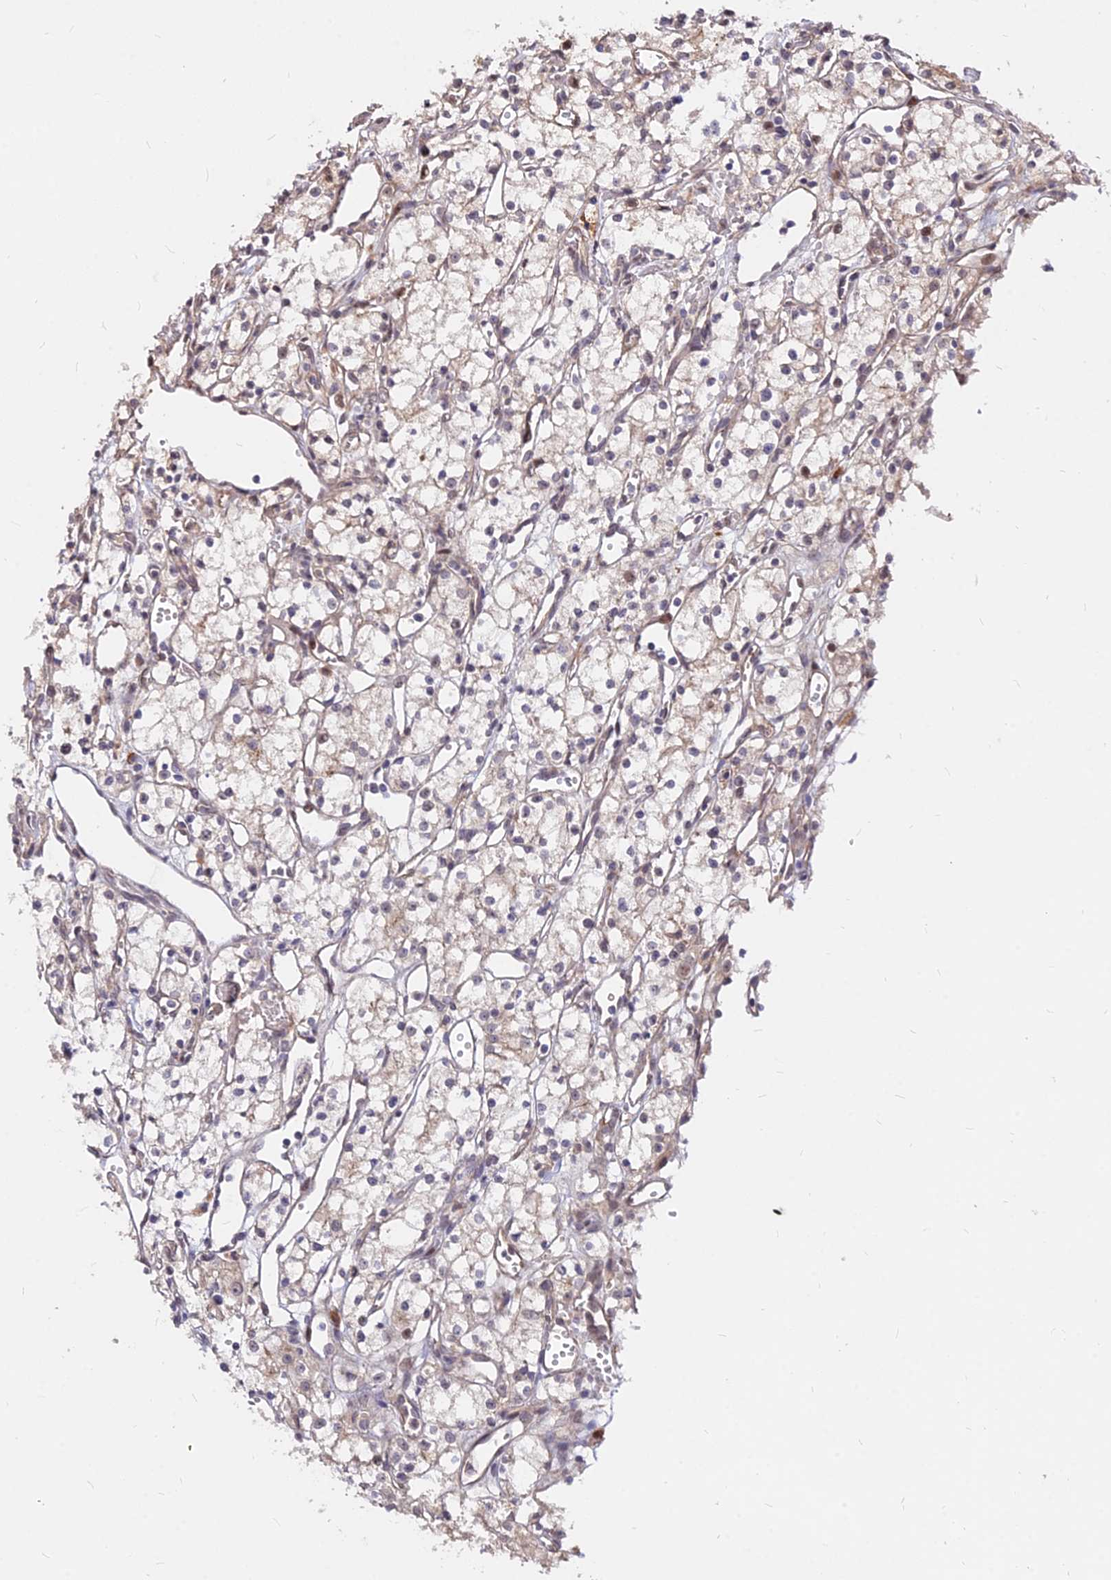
{"staining": {"intensity": "weak", "quantity": "<25%", "location": "cytoplasmic/membranous"}, "tissue": "renal cancer", "cell_type": "Tumor cells", "image_type": "cancer", "snomed": [{"axis": "morphology", "description": "Adenocarcinoma, NOS"}, {"axis": "topography", "description": "Kidney"}], "caption": "This photomicrograph is of renal cancer stained with IHC to label a protein in brown with the nuclei are counter-stained blue. There is no positivity in tumor cells.", "gene": "C11orf68", "patient": {"sex": "male", "age": 59}}